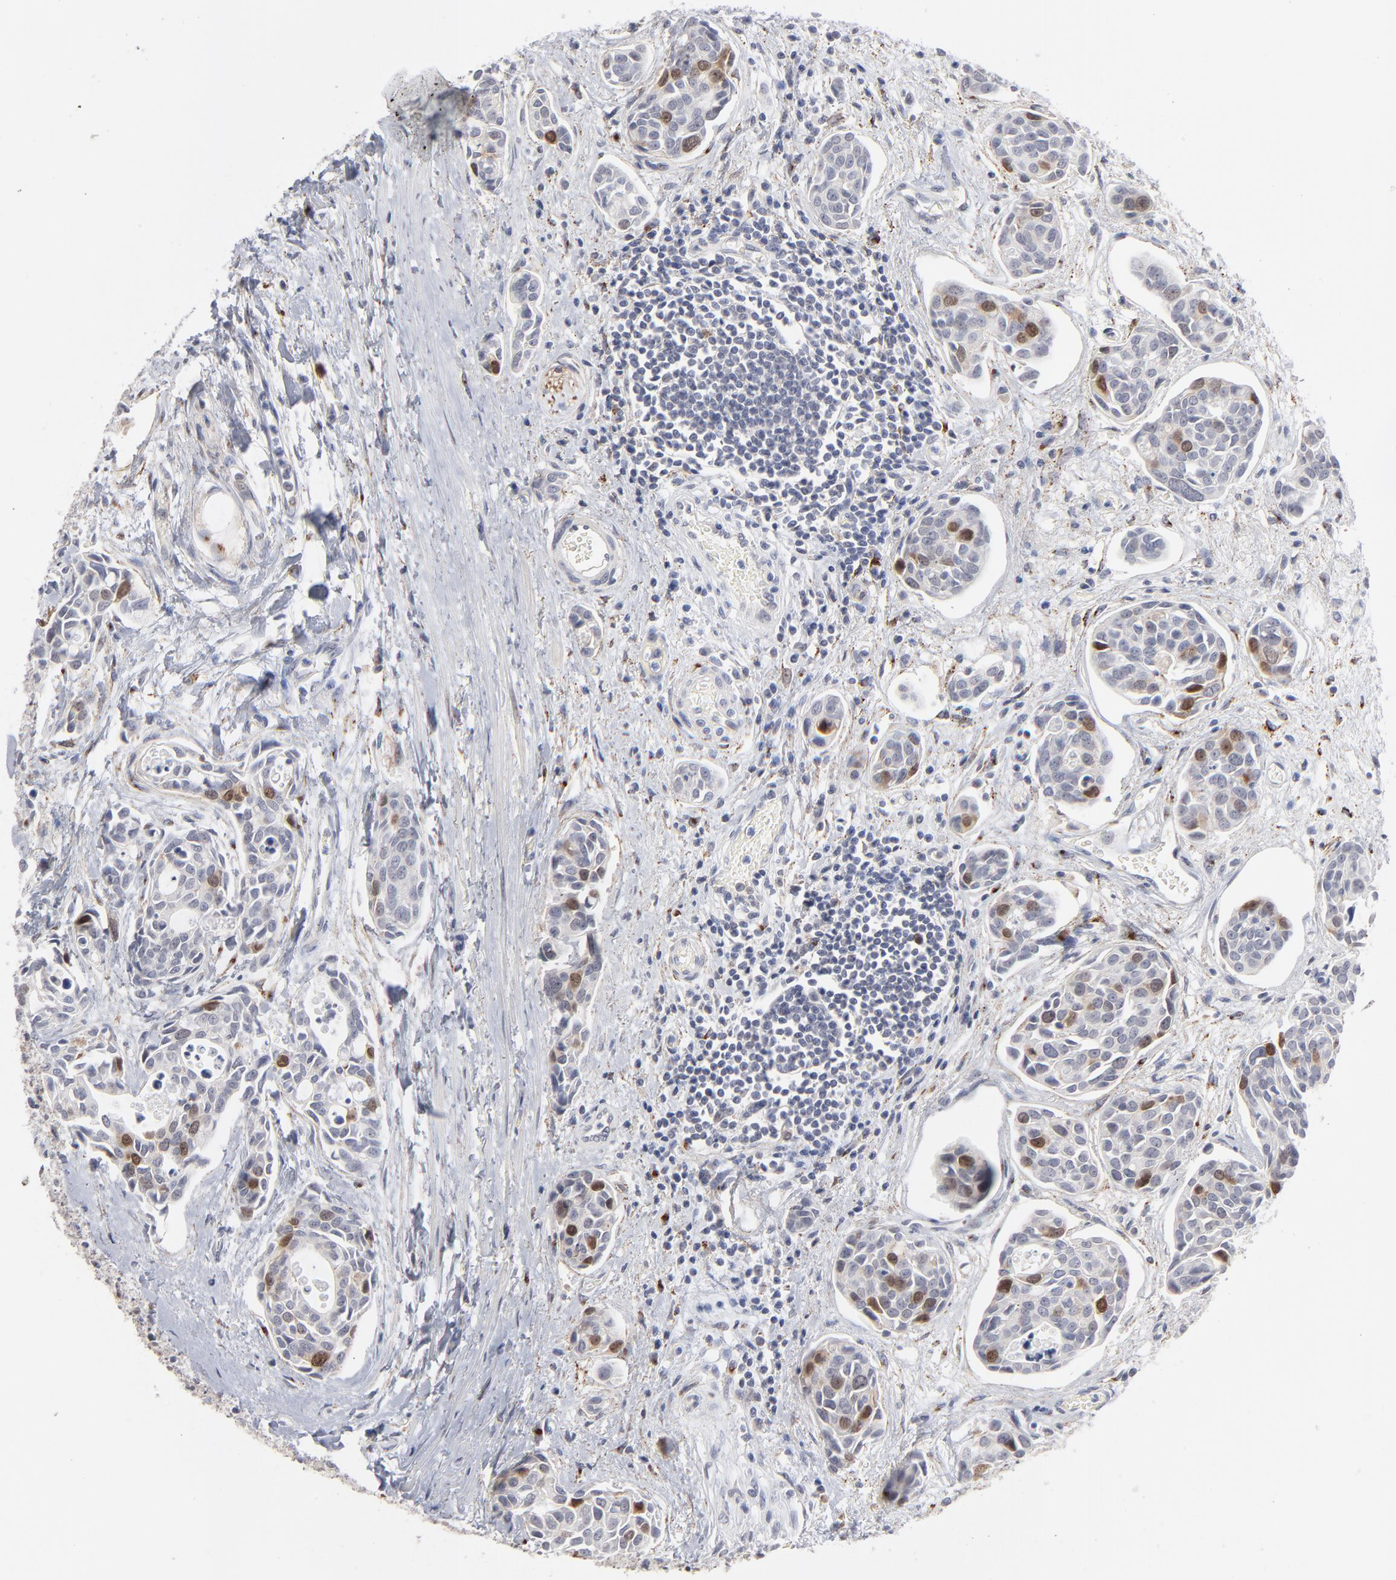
{"staining": {"intensity": "moderate", "quantity": "<25%", "location": "nuclear"}, "tissue": "urothelial cancer", "cell_type": "Tumor cells", "image_type": "cancer", "snomed": [{"axis": "morphology", "description": "Urothelial carcinoma, High grade"}, {"axis": "topography", "description": "Urinary bladder"}], "caption": "Brown immunohistochemical staining in high-grade urothelial carcinoma demonstrates moderate nuclear staining in about <25% of tumor cells.", "gene": "AURKA", "patient": {"sex": "male", "age": 78}}